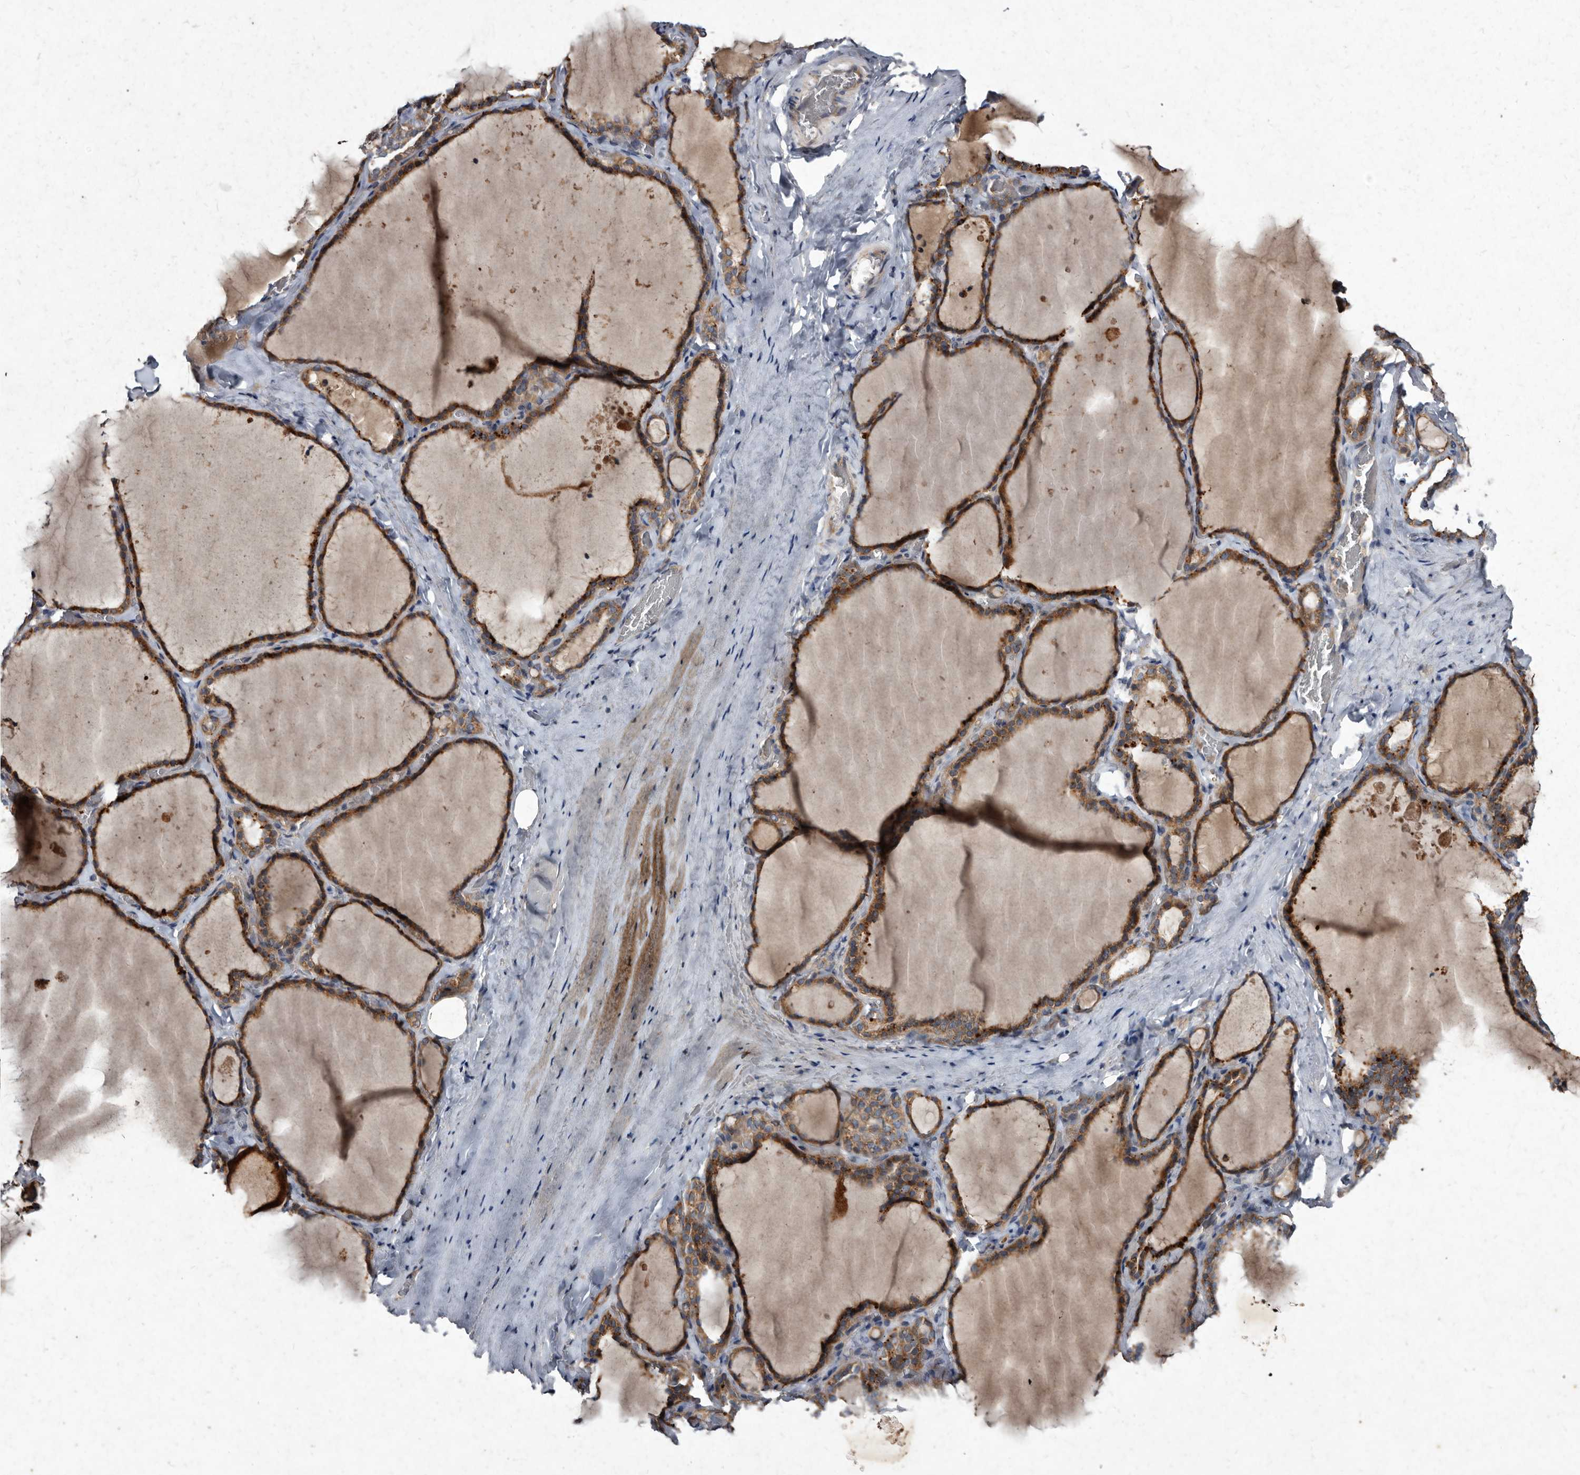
{"staining": {"intensity": "strong", "quantity": ">75%", "location": "cytoplasmic/membranous"}, "tissue": "thyroid gland", "cell_type": "Glandular cells", "image_type": "normal", "snomed": [{"axis": "morphology", "description": "Normal tissue, NOS"}, {"axis": "topography", "description": "Thyroid gland"}], "caption": "The photomicrograph shows a brown stain indicating the presence of a protein in the cytoplasmic/membranous of glandular cells in thyroid gland.", "gene": "YPEL1", "patient": {"sex": "female", "age": 22}}